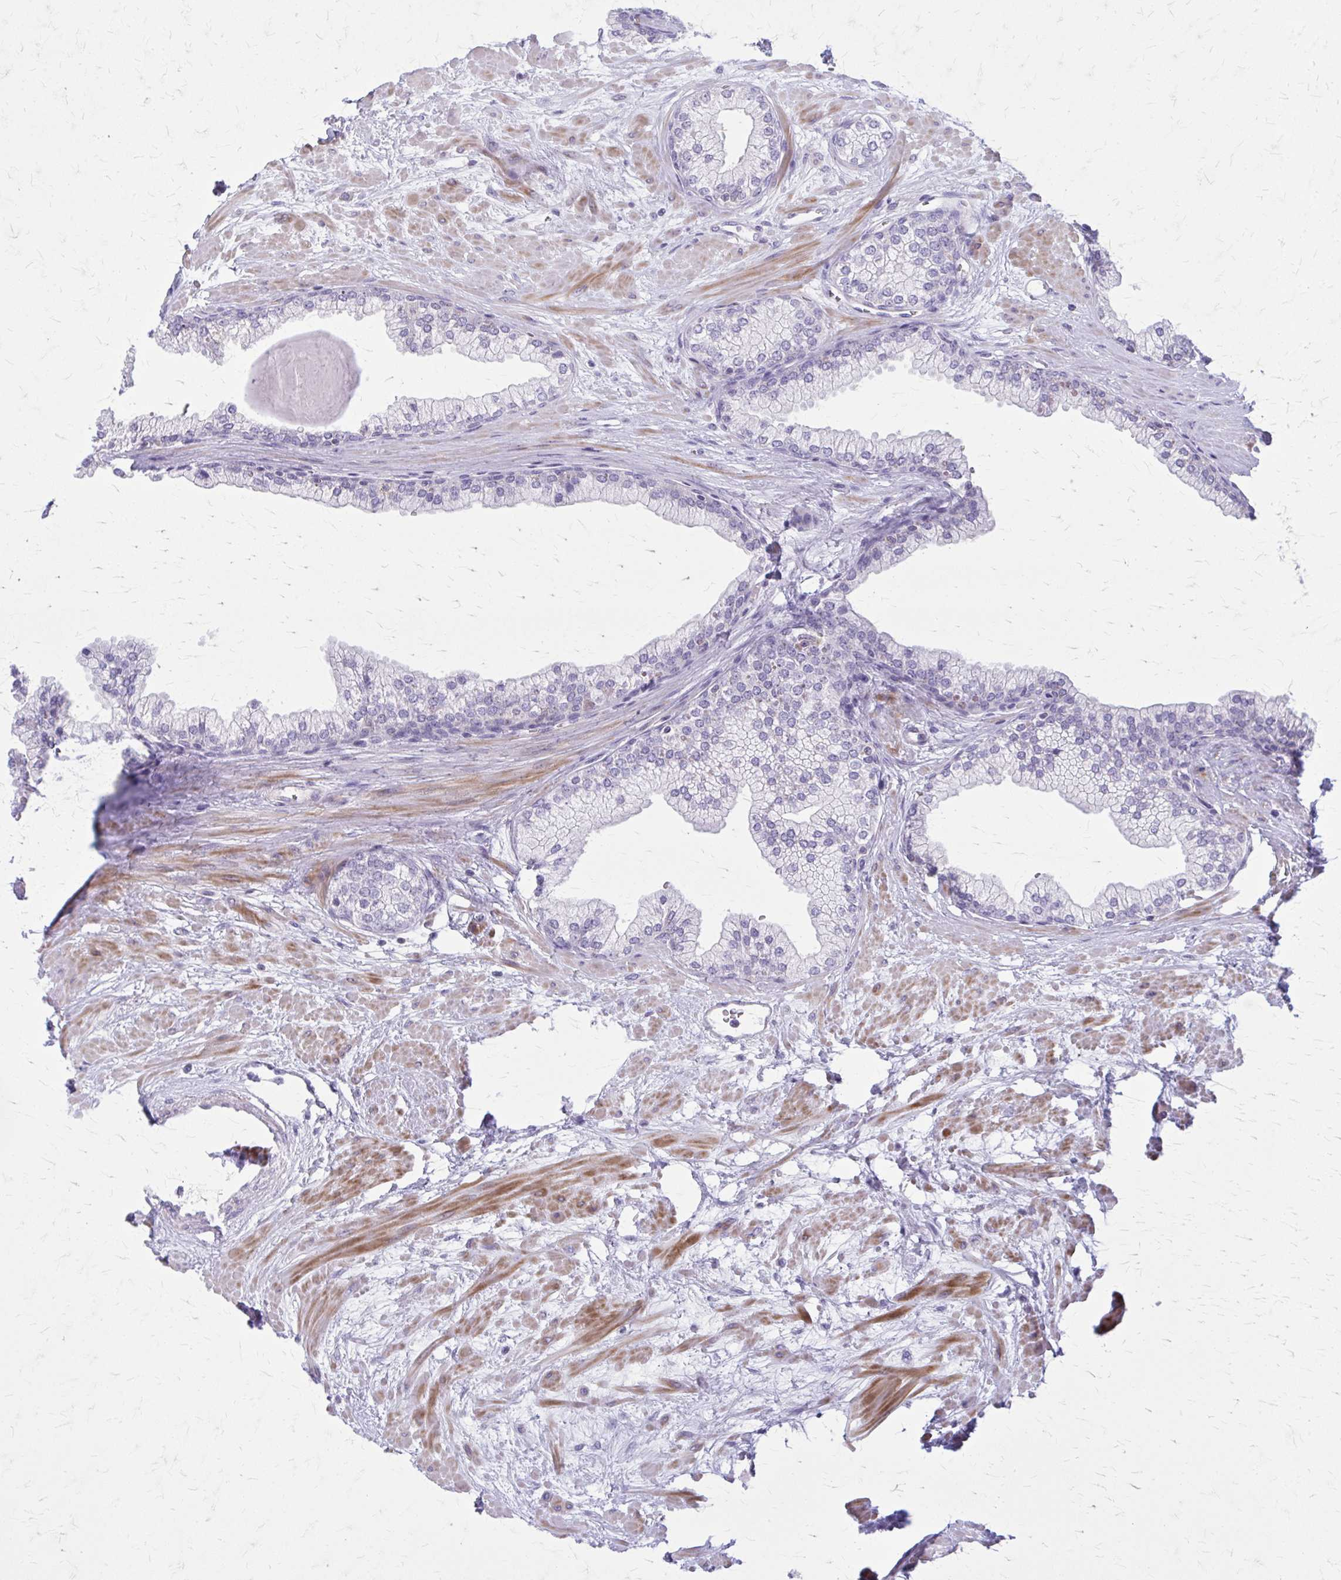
{"staining": {"intensity": "negative", "quantity": "none", "location": "none"}, "tissue": "prostate", "cell_type": "Glandular cells", "image_type": "normal", "snomed": [{"axis": "morphology", "description": "Normal tissue, NOS"}, {"axis": "topography", "description": "Prostate"}, {"axis": "topography", "description": "Peripheral nerve tissue"}], "caption": "Micrograph shows no significant protein expression in glandular cells of unremarkable prostate. (Stains: DAB immunohistochemistry (IHC) with hematoxylin counter stain, Microscopy: brightfield microscopy at high magnification).", "gene": "PITPNM1", "patient": {"sex": "male", "age": 61}}